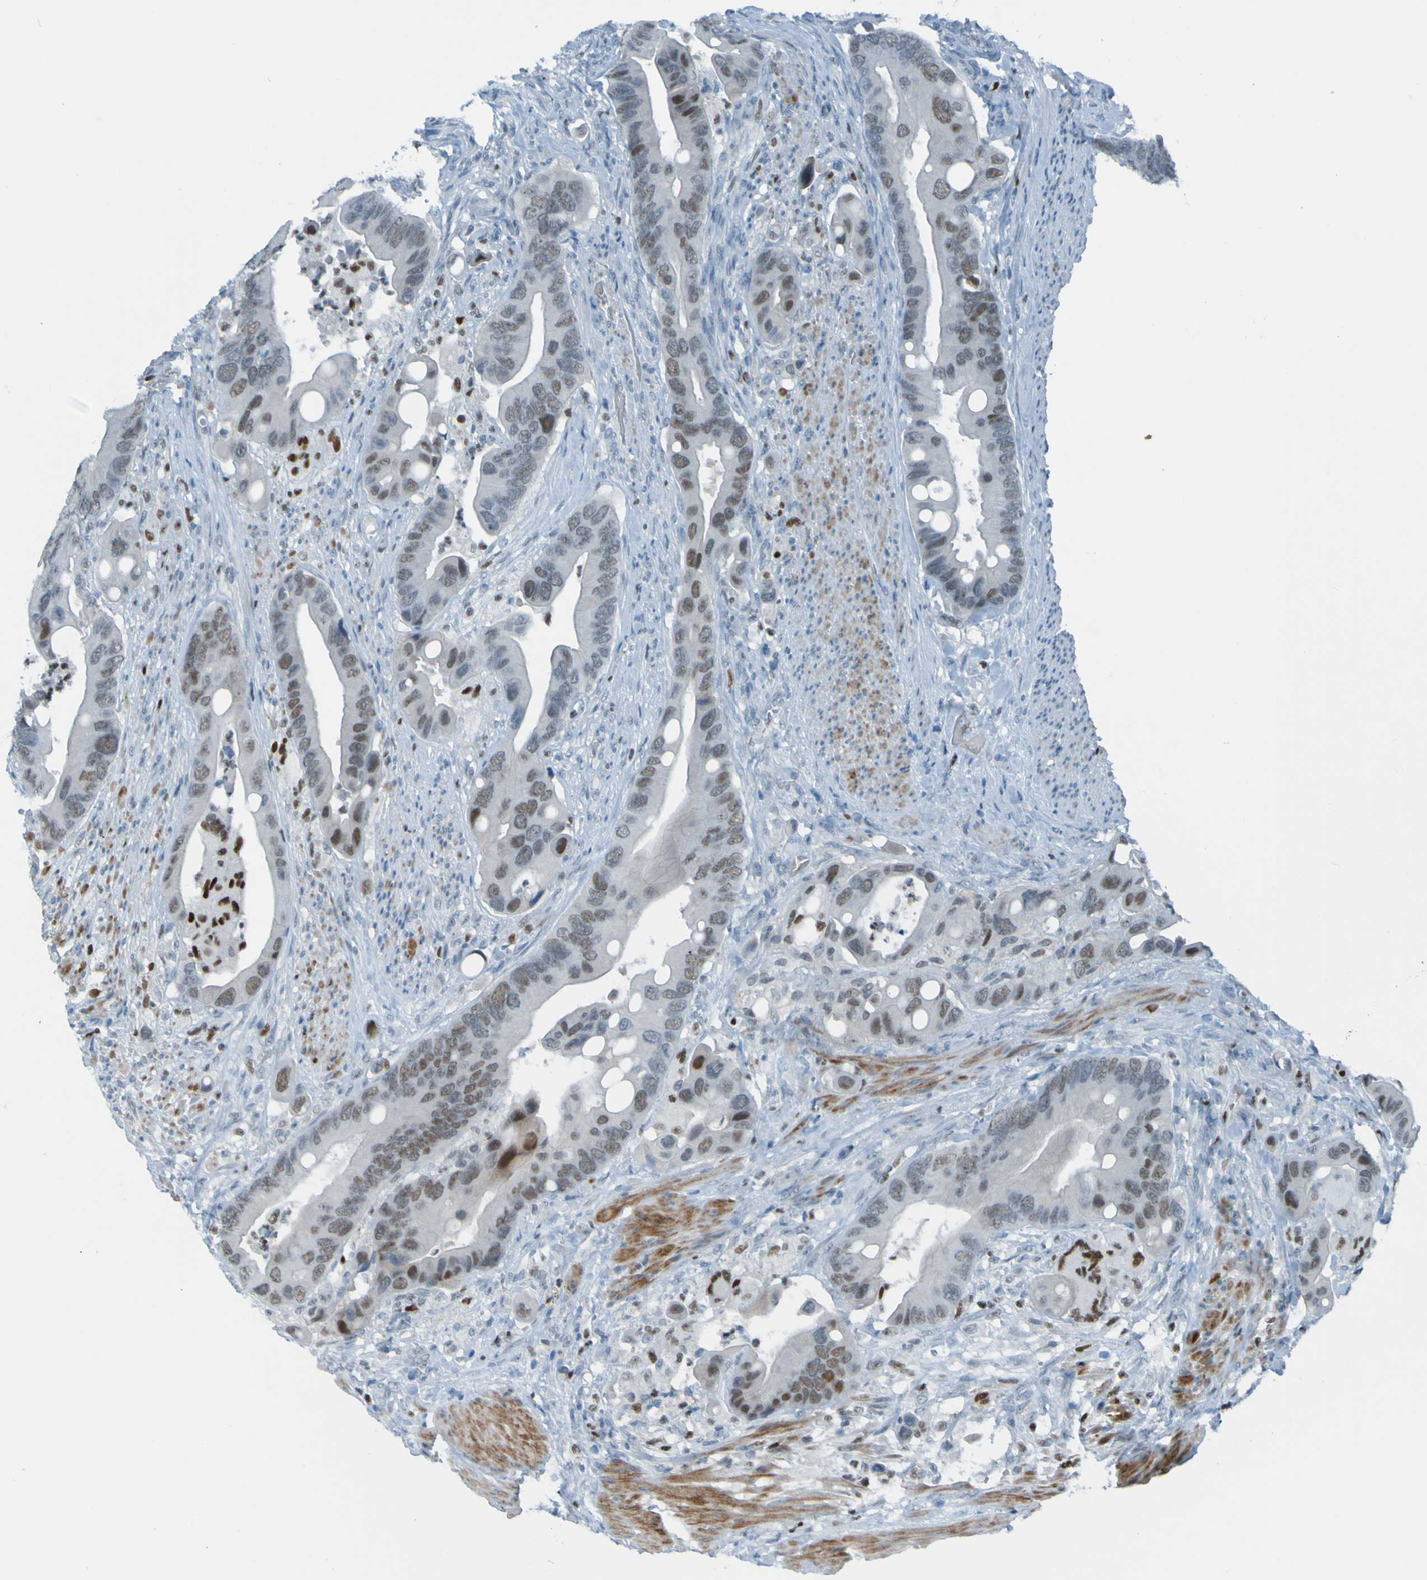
{"staining": {"intensity": "negative", "quantity": "none", "location": "none"}, "tissue": "colorectal cancer", "cell_type": "Tumor cells", "image_type": "cancer", "snomed": [{"axis": "morphology", "description": "Adenocarcinoma, NOS"}, {"axis": "topography", "description": "Rectum"}], "caption": "A high-resolution micrograph shows immunohistochemistry staining of adenocarcinoma (colorectal), which demonstrates no significant expression in tumor cells.", "gene": "USP36", "patient": {"sex": "female", "age": 57}}